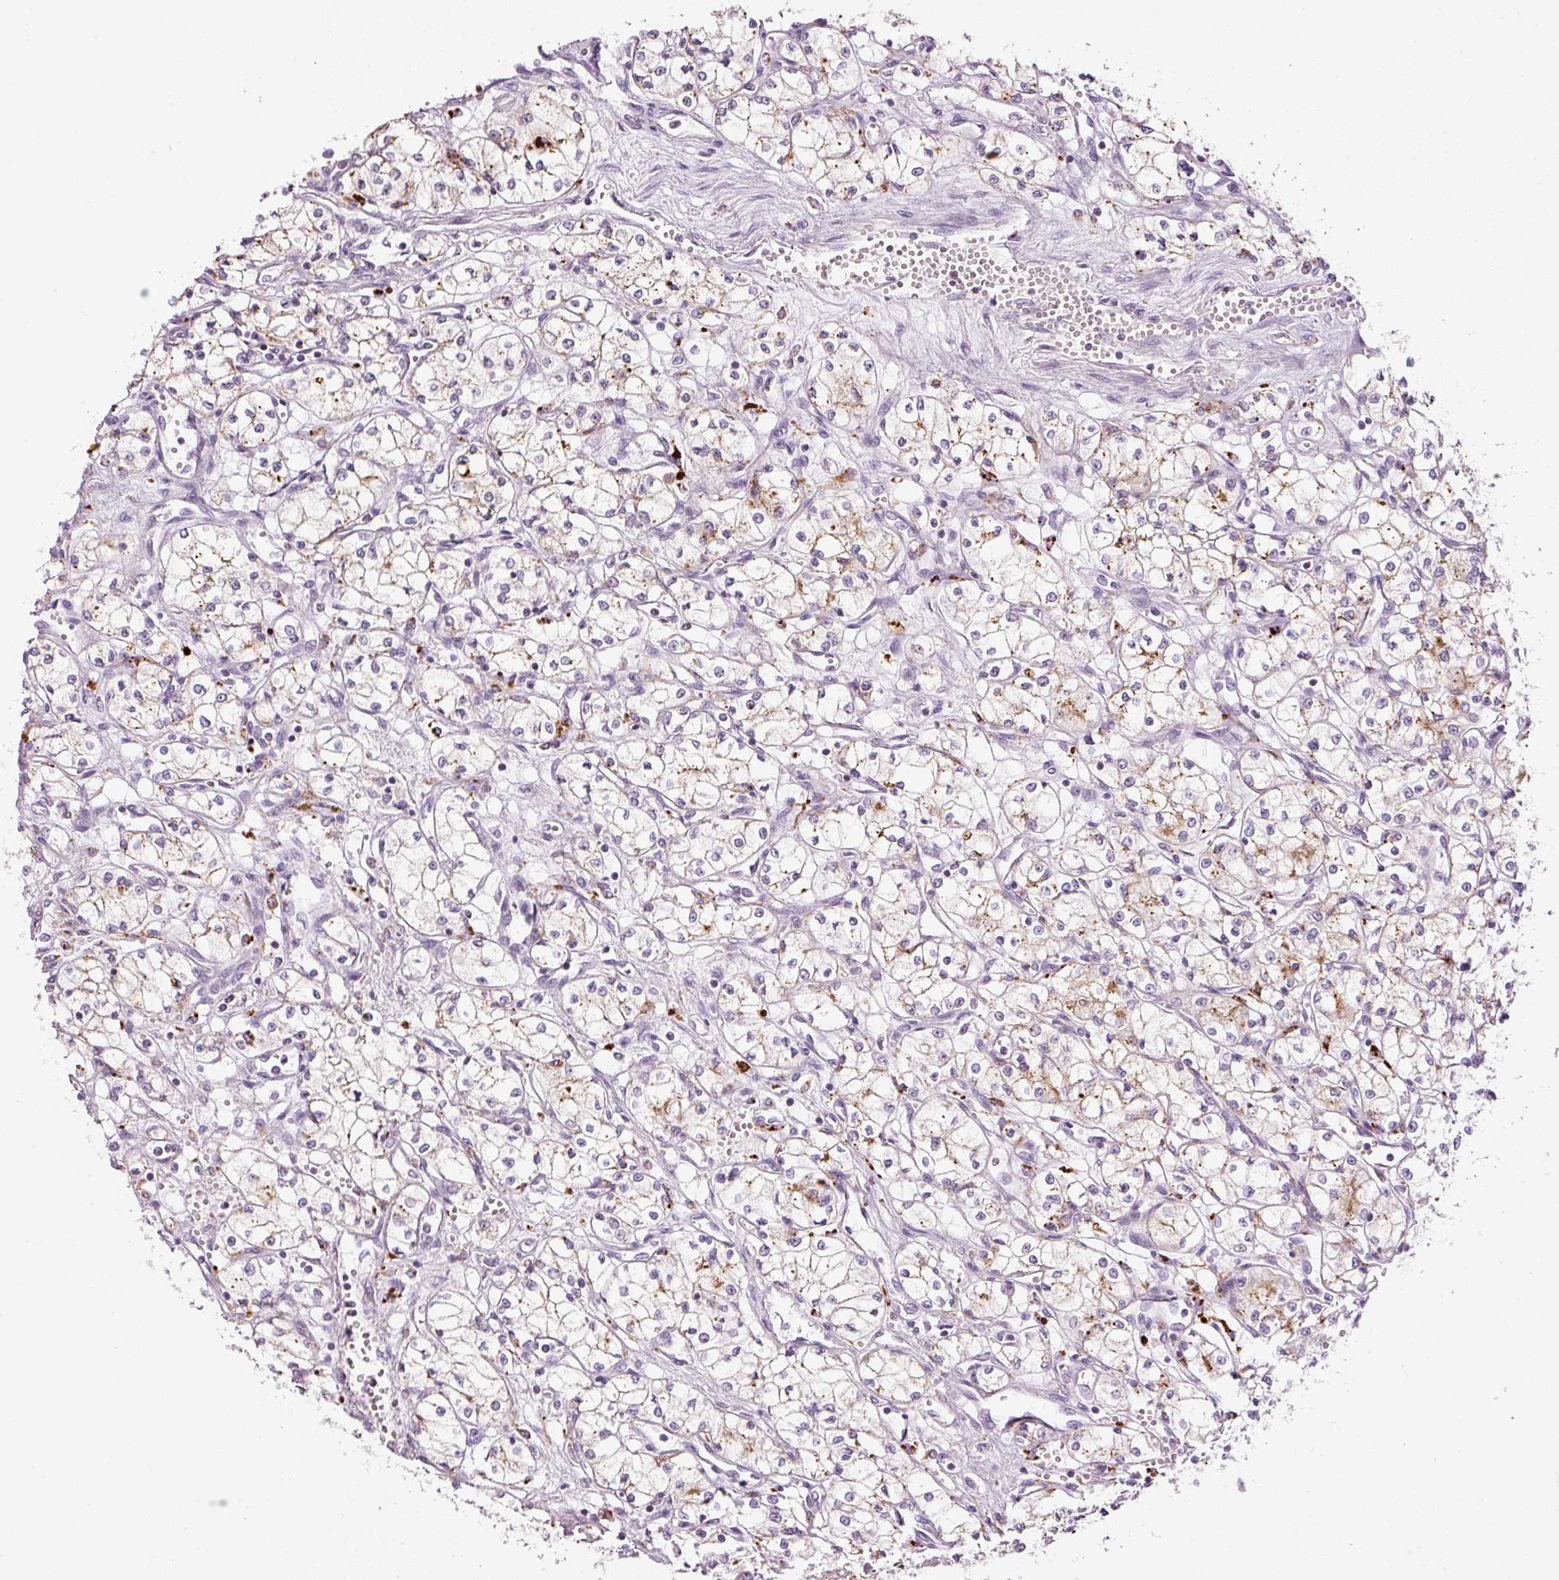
{"staining": {"intensity": "weak", "quantity": "<25%", "location": "cytoplasmic/membranous"}, "tissue": "renal cancer", "cell_type": "Tumor cells", "image_type": "cancer", "snomed": [{"axis": "morphology", "description": "Normal tissue, NOS"}, {"axis": "morphology", "description": "Adenocarcinoma, NOS"}, {"axis": "topography", "description": "Kidney"}], "caption": "DAB immunohistochemical staining of renal cancer (adenocarcinoma) shows no significant staining in tumor cells. (Stains: DAB immunohistochemistry with hematoxylin counter stain, Microscopy: brightfield microscopy at high magnification).", "gene": "ZNF639", "patient": {"sex": "male", "age": 59}}